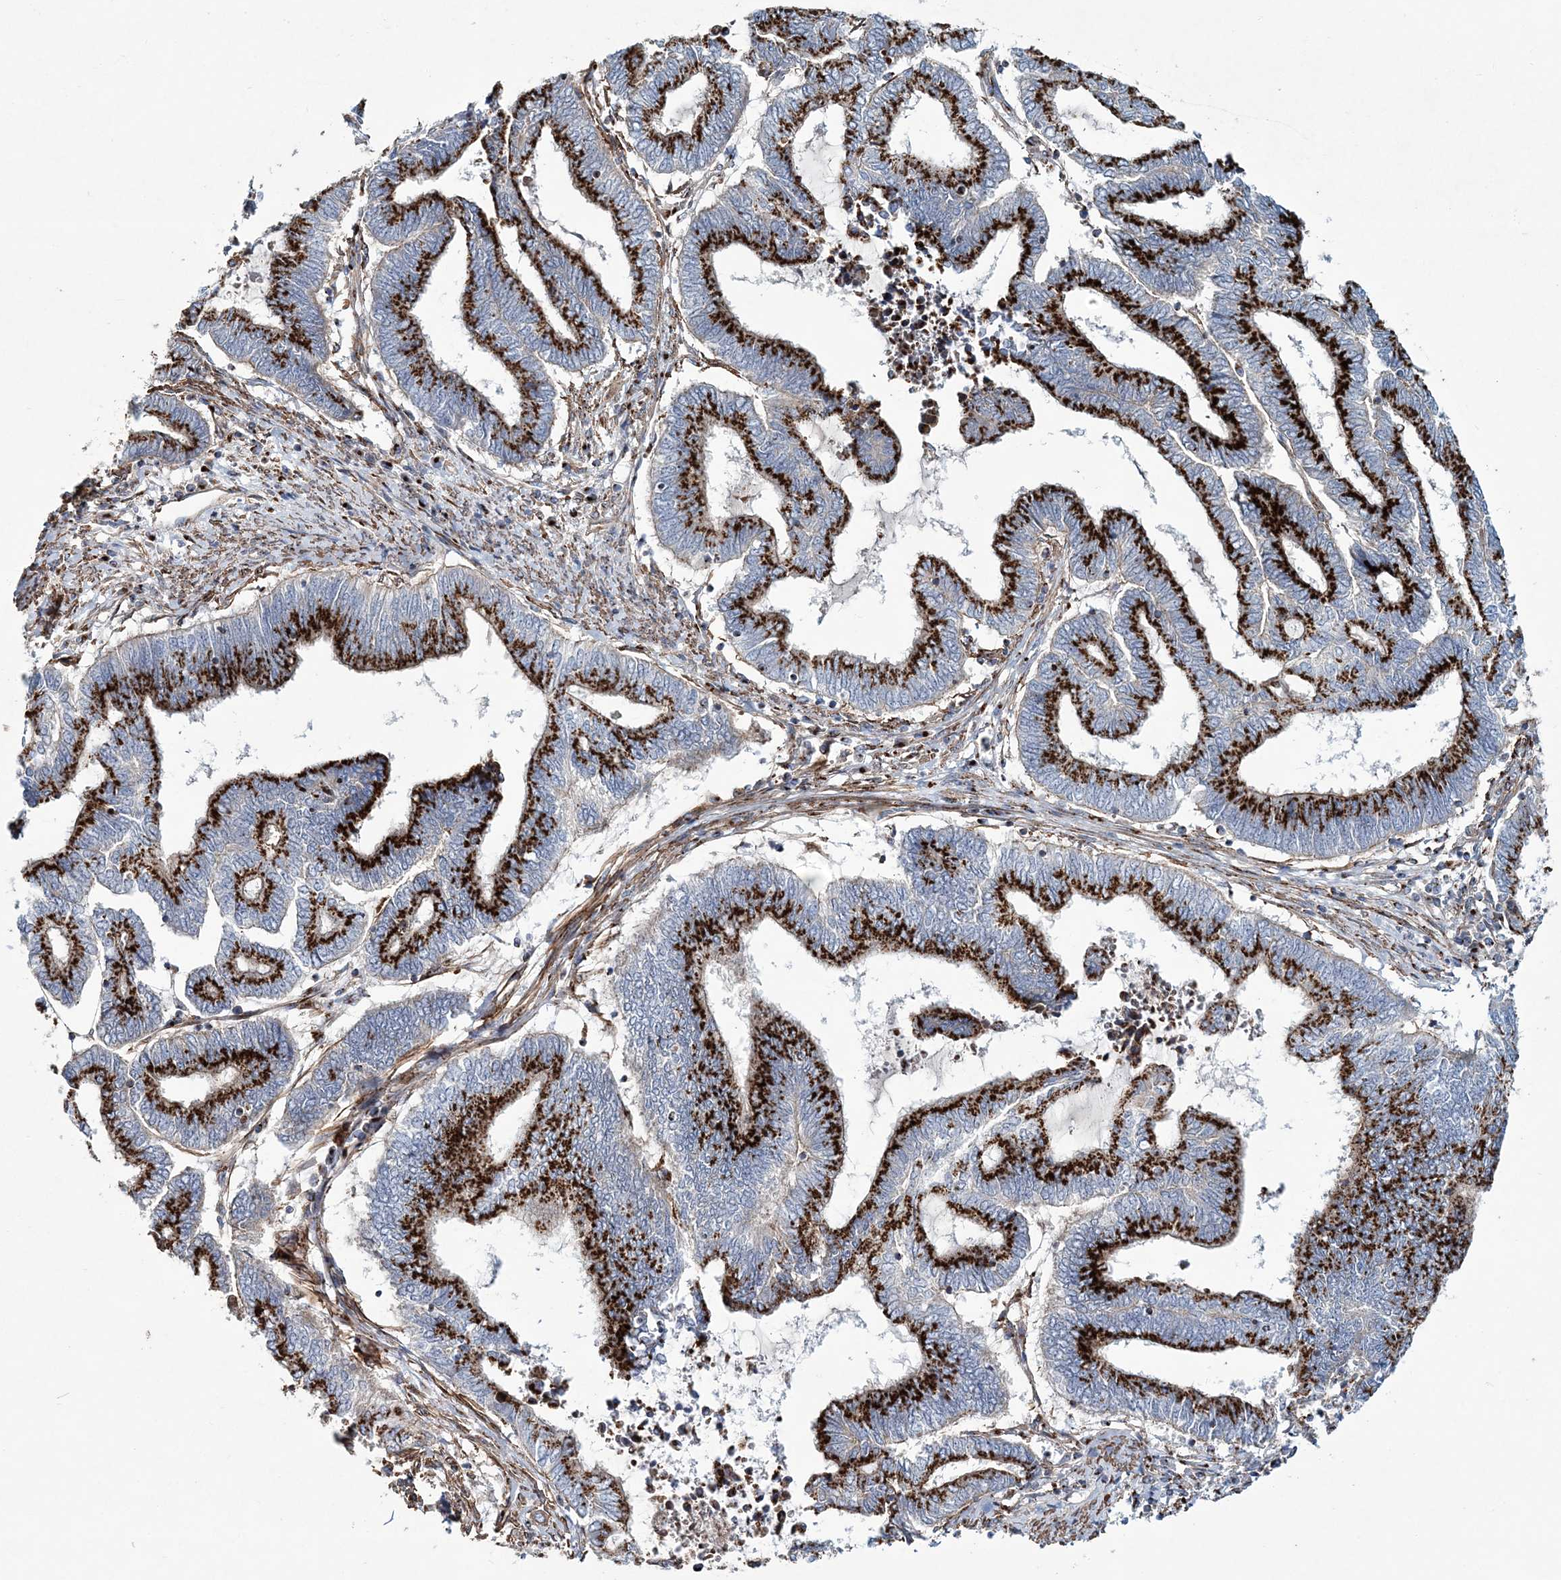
{"staining": {"intensity": "strong", "quantity": ">75%", "location": "cytoplasmic/membranous"}, "tissue": "endometrial cancer", "cell_type": "Tumor cells", "image_type": "cancer", "snomed": [{"axis": "morphology", "description": "Adenocarcinoma, NOS"}, {"axis": "topography", "description": "Uterus"}, {"axis": "topography", "description": "Endometrium"}], "caption": "Protein analysis of endometrial adenocarcinoma tissue exhibits strong cytoplasmic/membranous positivity in about >75% of tumor cells.", "gene": "MAN1A2", "patient": {"sex": "female", "age": 70}}